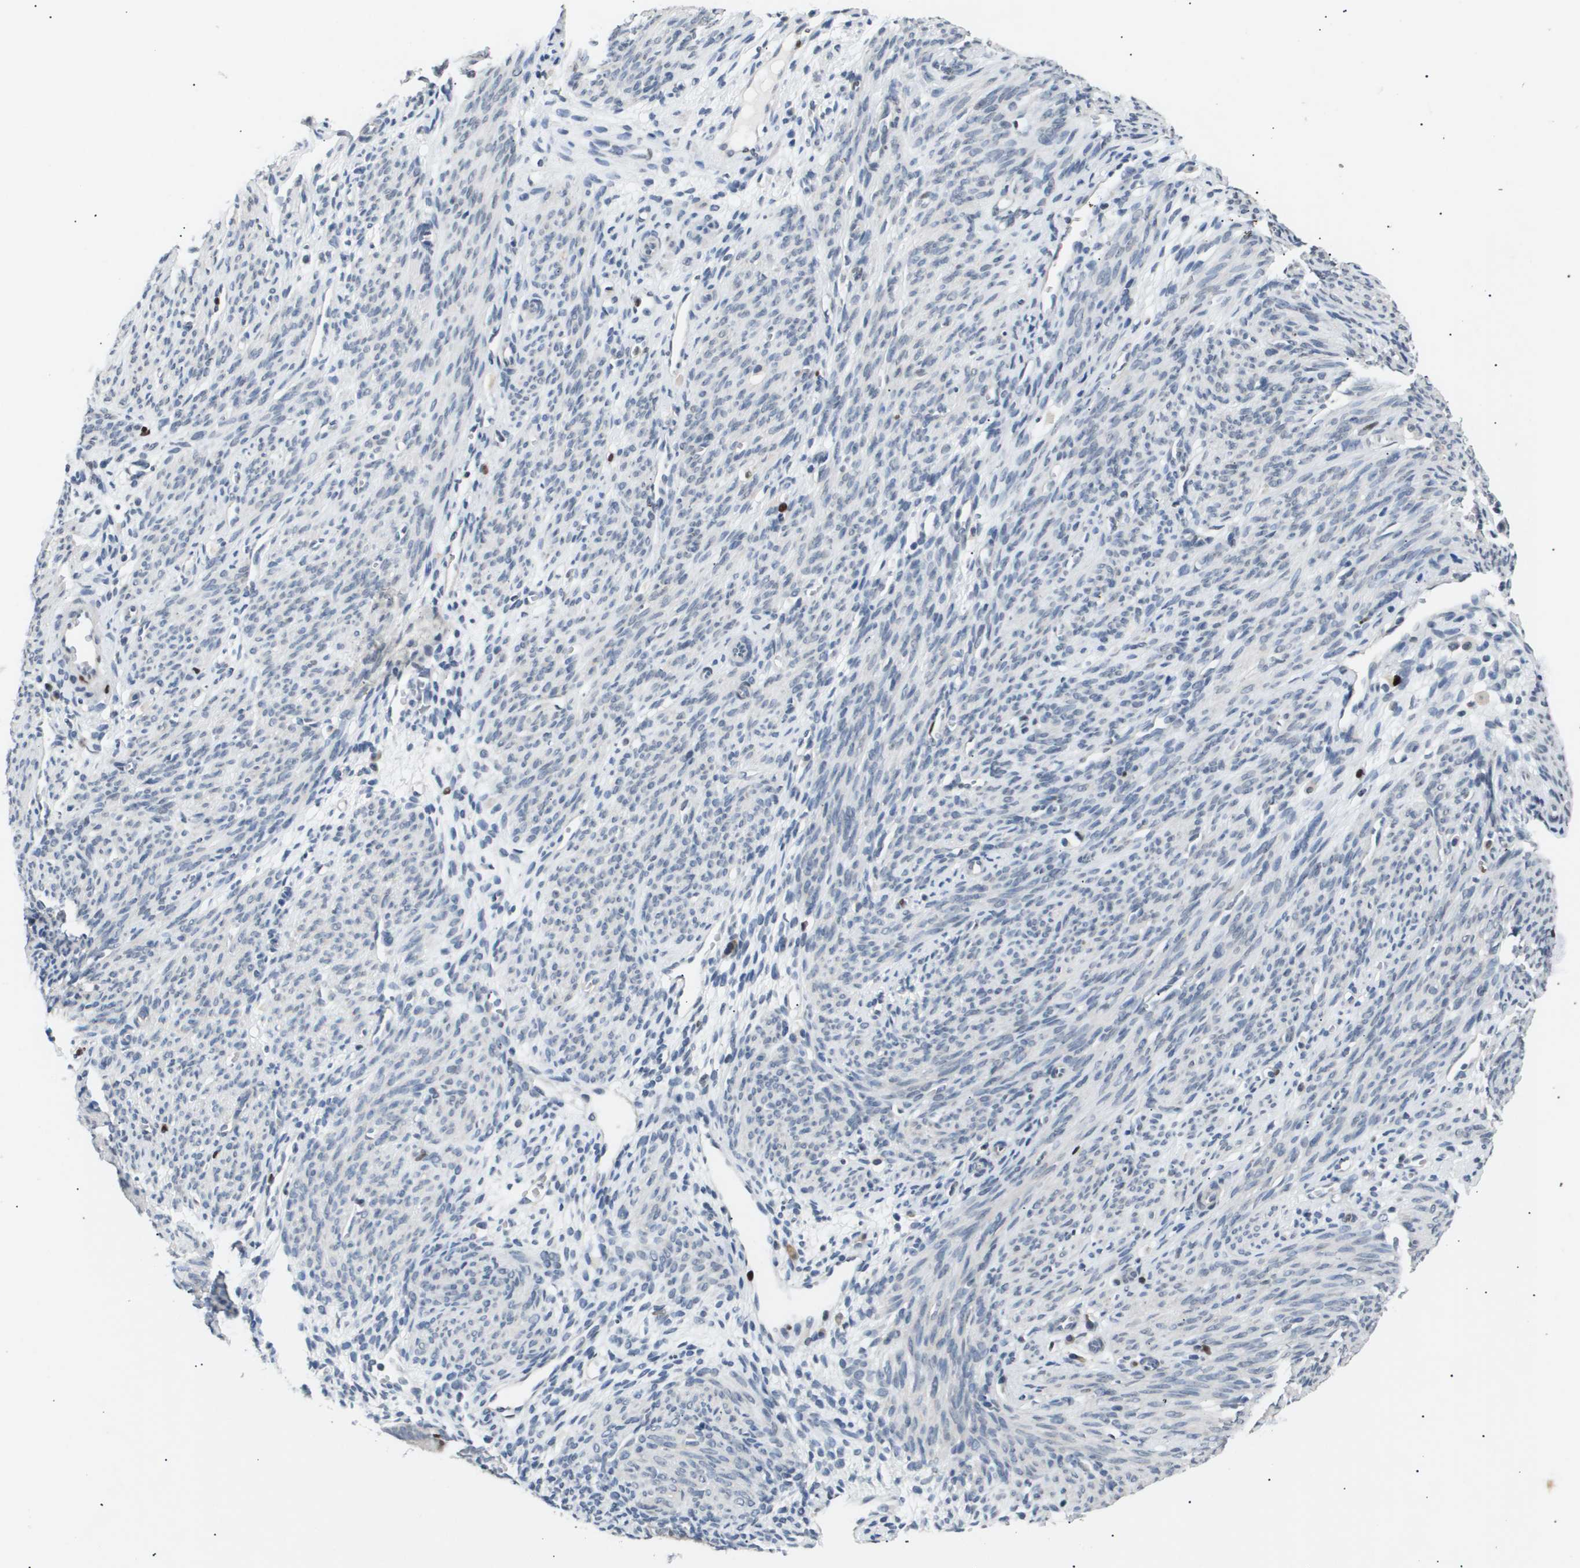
{"staining": {"intensity": "negative", "quantity": "none", "location": "none"}, "tissue": "endometrium", "cell_type": "Cells in endometrial stroma", "image_type": "normal", "snomed": [{"axis": "morphology", "description": "Normal tissue, NOS"}, {"axis": "morphology", "description": "Adenocarcinoma, NOS"}, {"axis": "topography", "description": "Endometrium"}, {"axis": "topography", "description": "Ovary"}], "caption": "A high-resolution photomicrograph shows IHC staining of benign endometrium, which exhibits no significant positivity in cells in endometrial stroma. The staining is performed using DAB (3,3'-diaminobenzidine) brown chromogen with nuclei counter-stained in using hematoxylin.", "gene": "ANAPC2", "patient": {"sex": "female", "age": 68}}